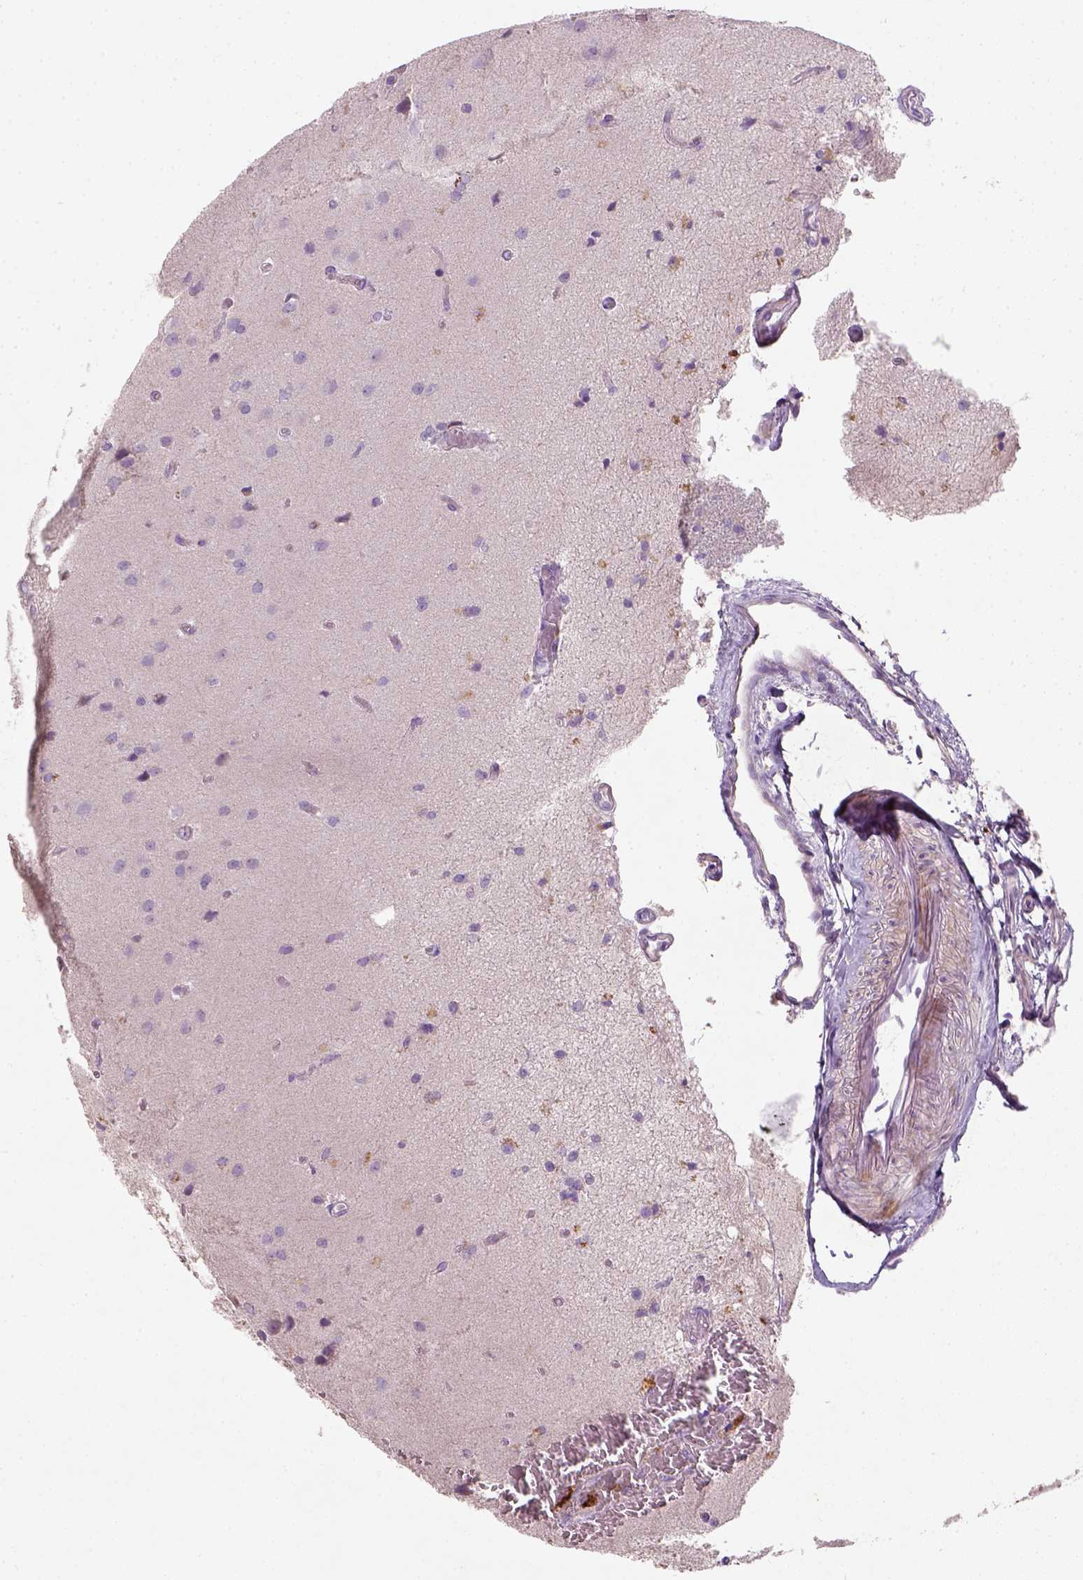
{"staining": {"intensity": "negative", "quantity": "none", "location": "none"}, "tissue": "glioma", "cell_type": "Tumor cells", "image_type": "cancer", "snomed": [{"axis": "morphology", "description": "Glioma, malignant, Low grade"}, {"axis": "topography", "description": "Brain"}], "caption": "High magnification brightfield microscopy of low-grade glioma (malignant) stained with DAB (brown) and counterstained with hematoxylin (blue): tumor cells show no significant expression.", "gene": "NUDT6", "patient": {"sex": "male", "age": 58}}